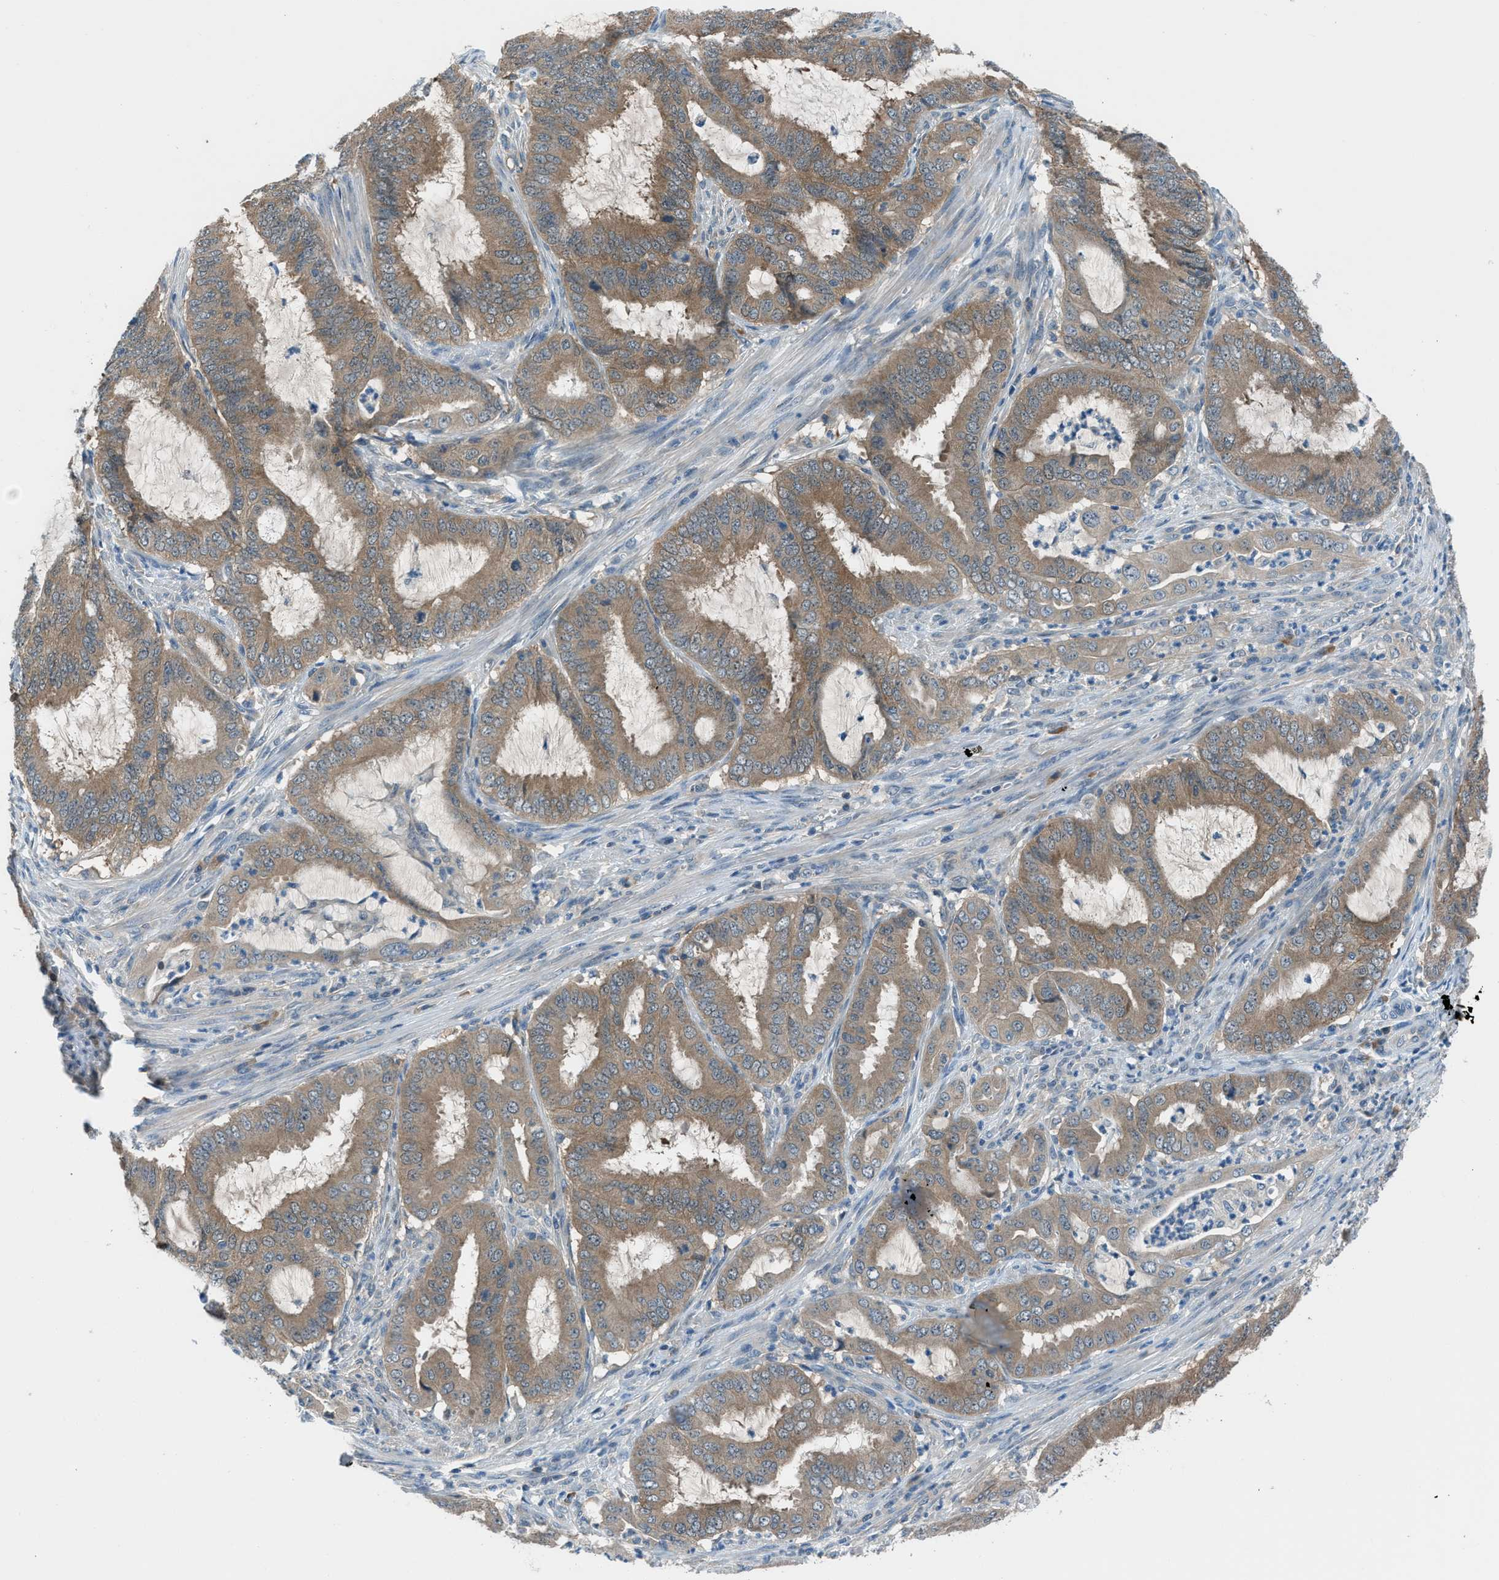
{"staining": {"intensity": "moderate", "quantity": ">75%", "location": "cytoplasmic/membranous"}, "tissue": "endometrial cancer", "cell_type": "Tumor cells", "image_type": "cancer", "snomed": [{"axis": "morphology", "description": "Adenocarcinoma, NOS"}, {"axis": "topography", "description": "Endometrium"}], "caption": "Human adenocarcinoma (endometrial) stained with a protein marker demonstrates moderate staining in tumor cells.", "gene": "ACP1", "patient": {"sex": "female", "age": 70}}